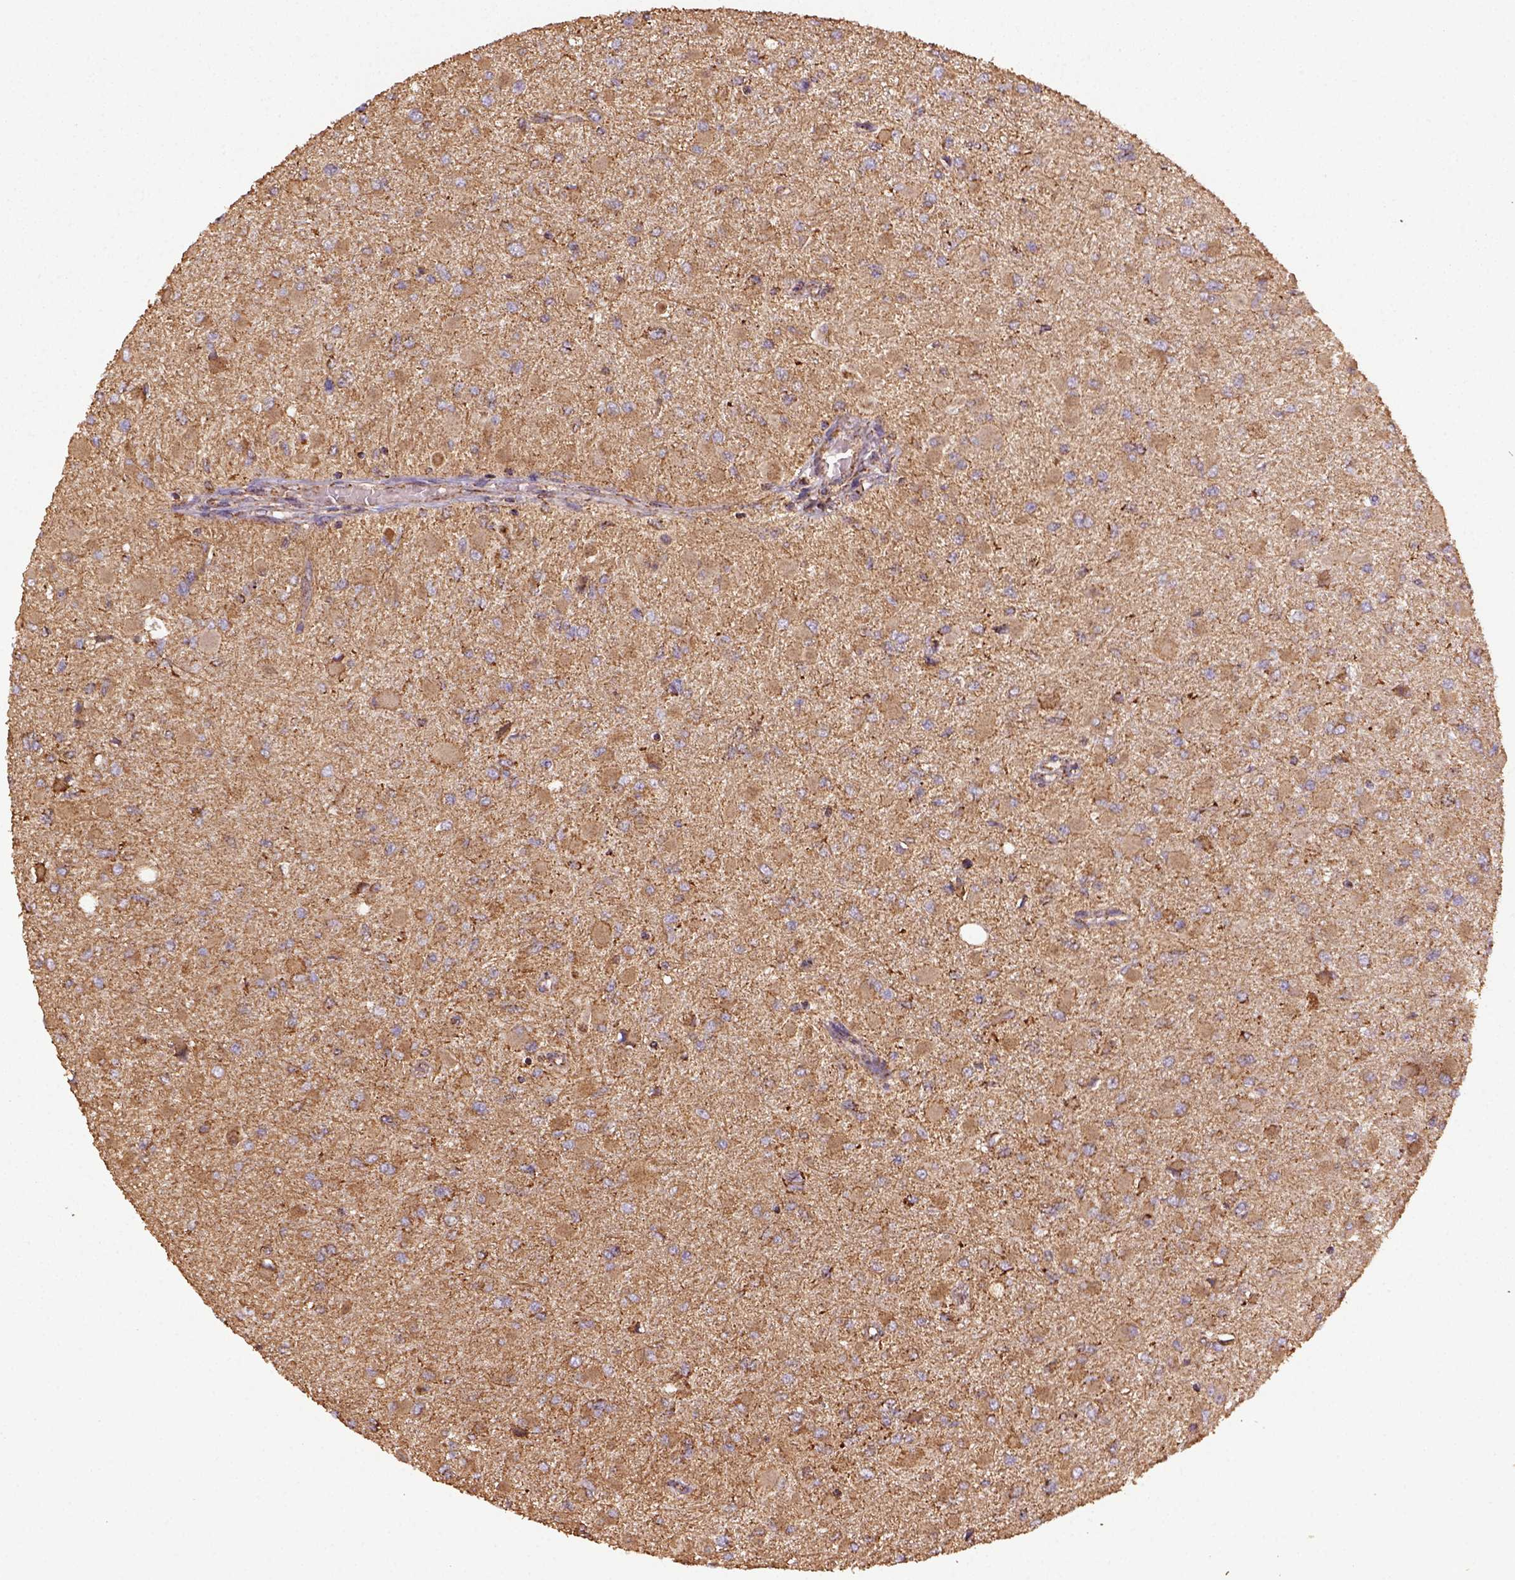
{"staining": {"intensity": "moderate", "quantity": ">75%", "location": "cytoplasmic/membranous"}, "tissue": "glioma", "cell_type": "Tumor cells", "image_type": "cancer", "snomed": [{"axis": "morphology", "description": "Glioma, malignant, High grade"}, {"axis": "topography", "description": "Cerebral cortex"}], "caption": "Protein analysis of glioma tissue demonstrates moderate cytoplasmic/membranous positivity in about >75% of tumor cells.", "gene": "MAPK8IP3", "patient": {"sex": "female", "age": 36}}